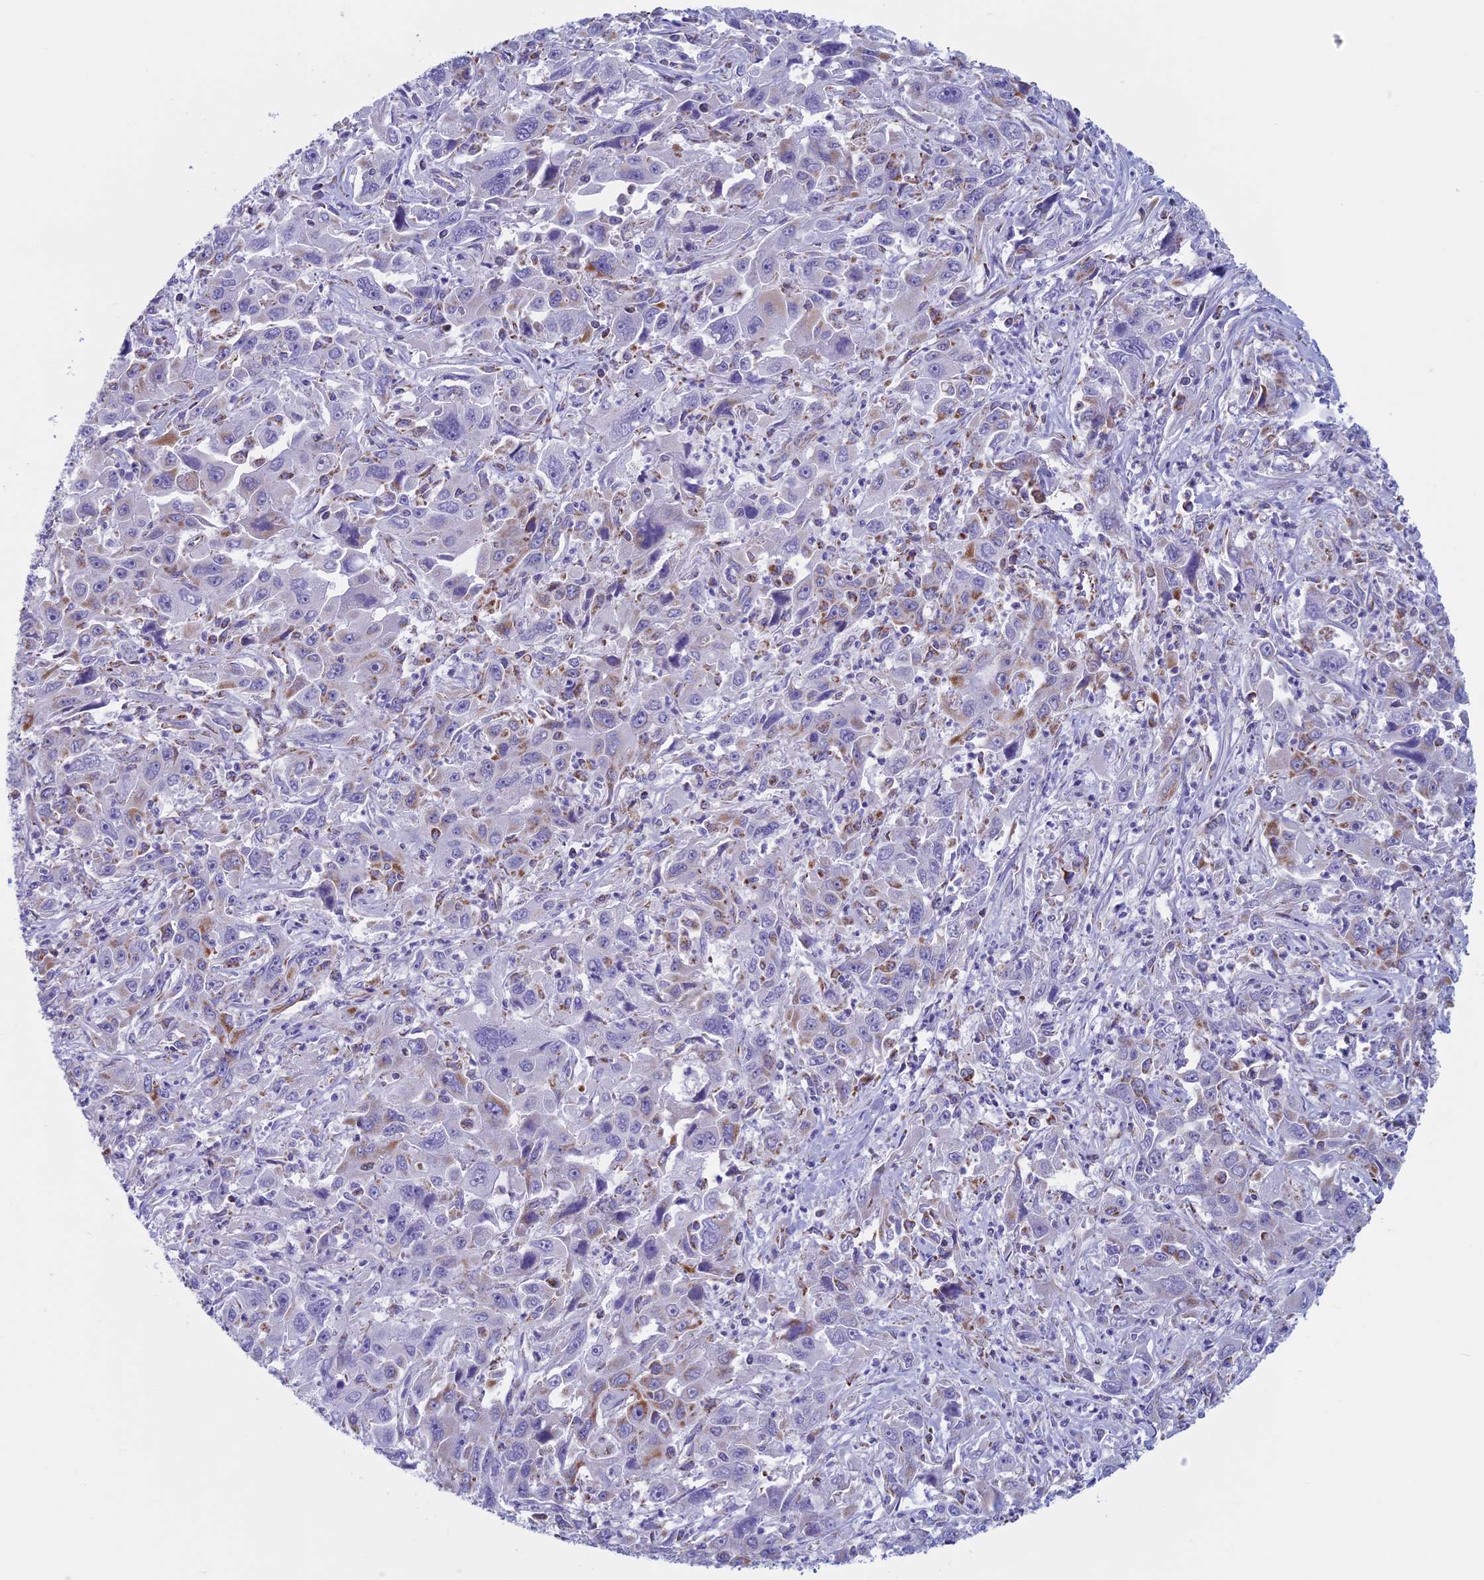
{"staining": {"intensity": "negative", "quantity": "none", "location": "none"}, "tissue": "liver cancer", "cell_type": "Tumor cells", "image_type": "cancer", "snomed": [{"axis": "morphology", "description": "Carcinoma, Hepatocellular, NOS"}, {"axis": "topography", "description": "Liver"}], "caption": "The micrograph shows no staining of tumor cells in liver cancer. (DAB immunohistochemistry visualized using brightfield microscopy, high magnification).", "gene": "NDUFB9", "patient": {"sex": "male", "age": 63}}